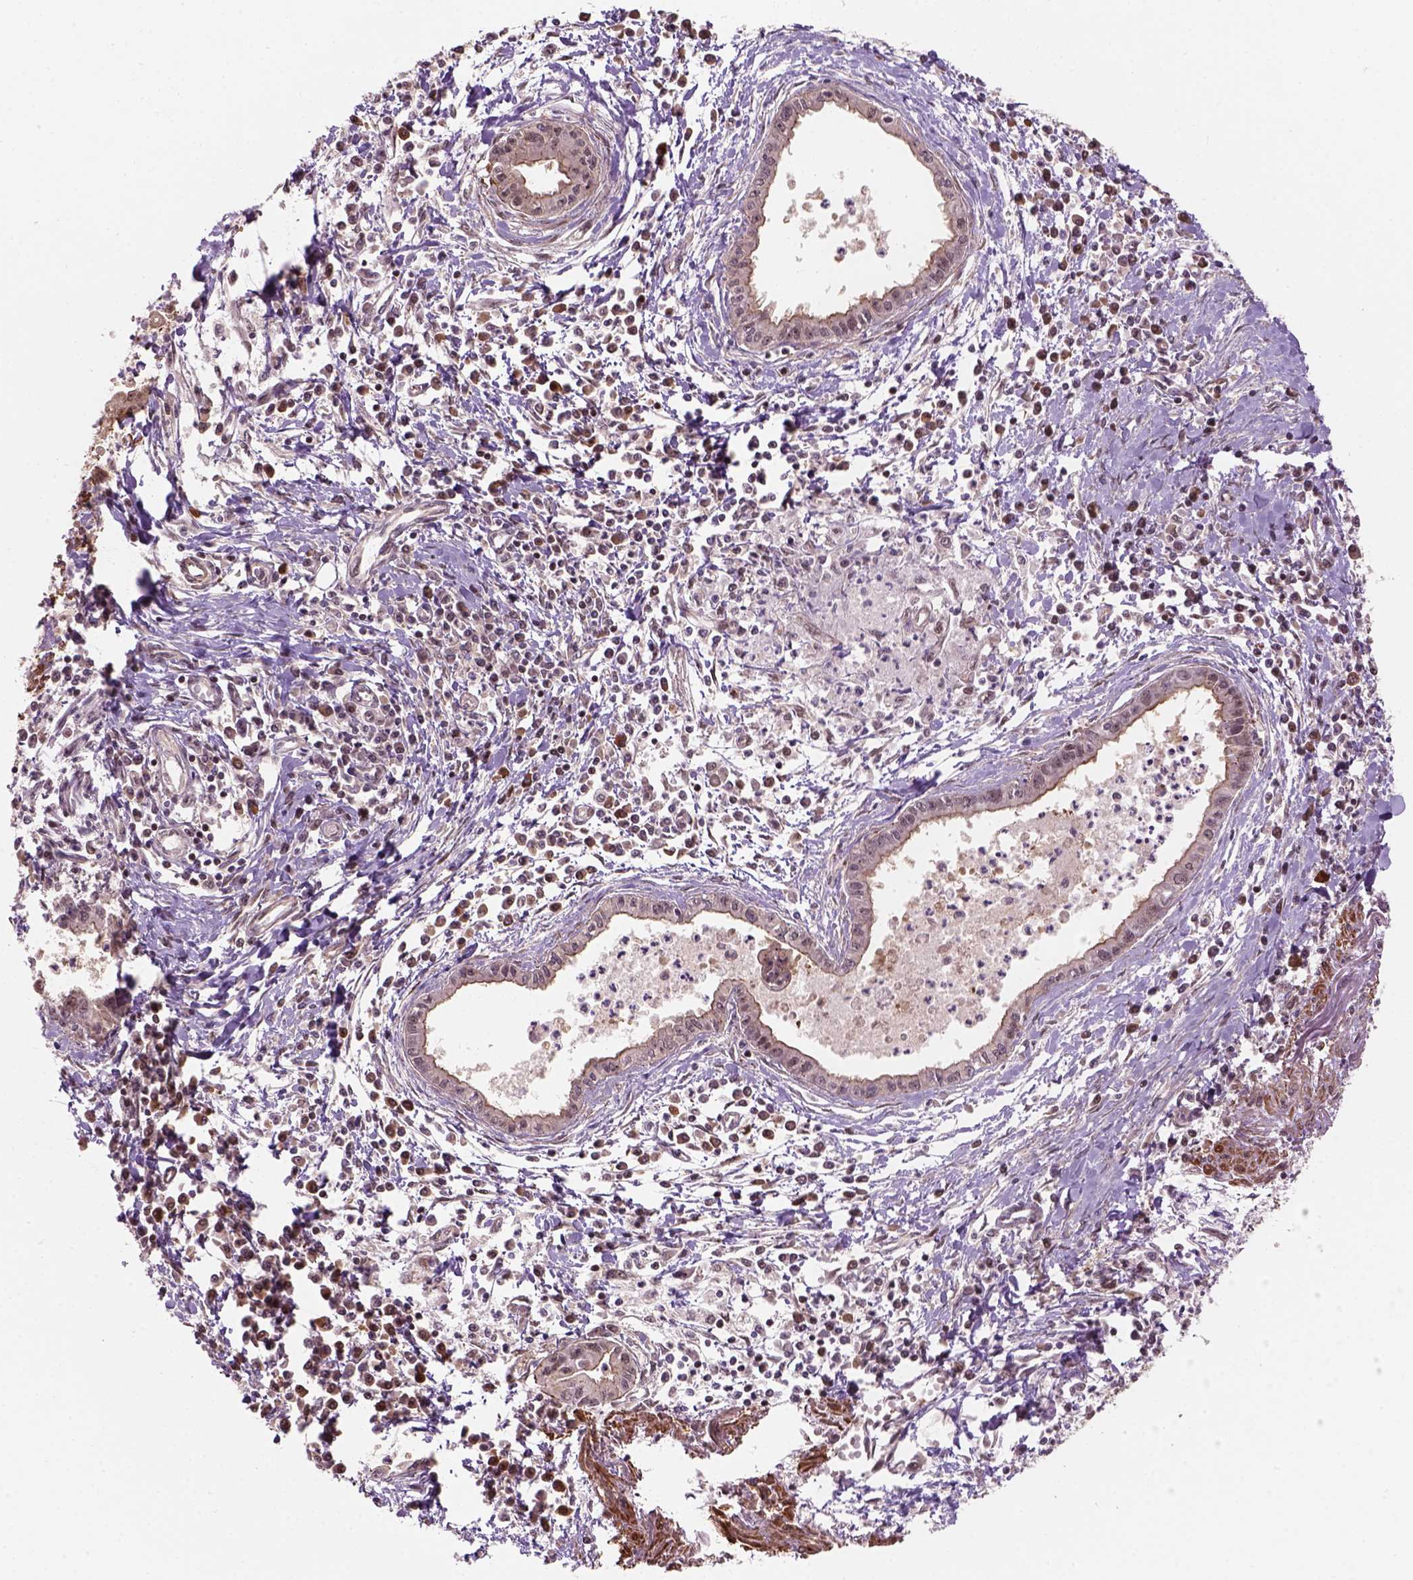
{"staining": {"intensity": "weak", "quantity": ">75%", "location": "cytoplasmic/membranous,nuclear"}, "tissue": "pancreatic cancer", "cell_type": "Tumor cells", "image_type": "cancer", "snomed": [{"axis": "morphology", "description": "Adenocarcinoma, NOS"}, {"axis": "topography", "description": "Pancreas"}], "caption": "Pancreatic cancer tissue displays weak cytoplasmic/membranous and nuclear staining in approximately >75% of tumor cells The protein is shown in brown color, while the nuclei are stained blue.", "gene": "PSMD11", "patient": {"sex": "male", "age": 72}}